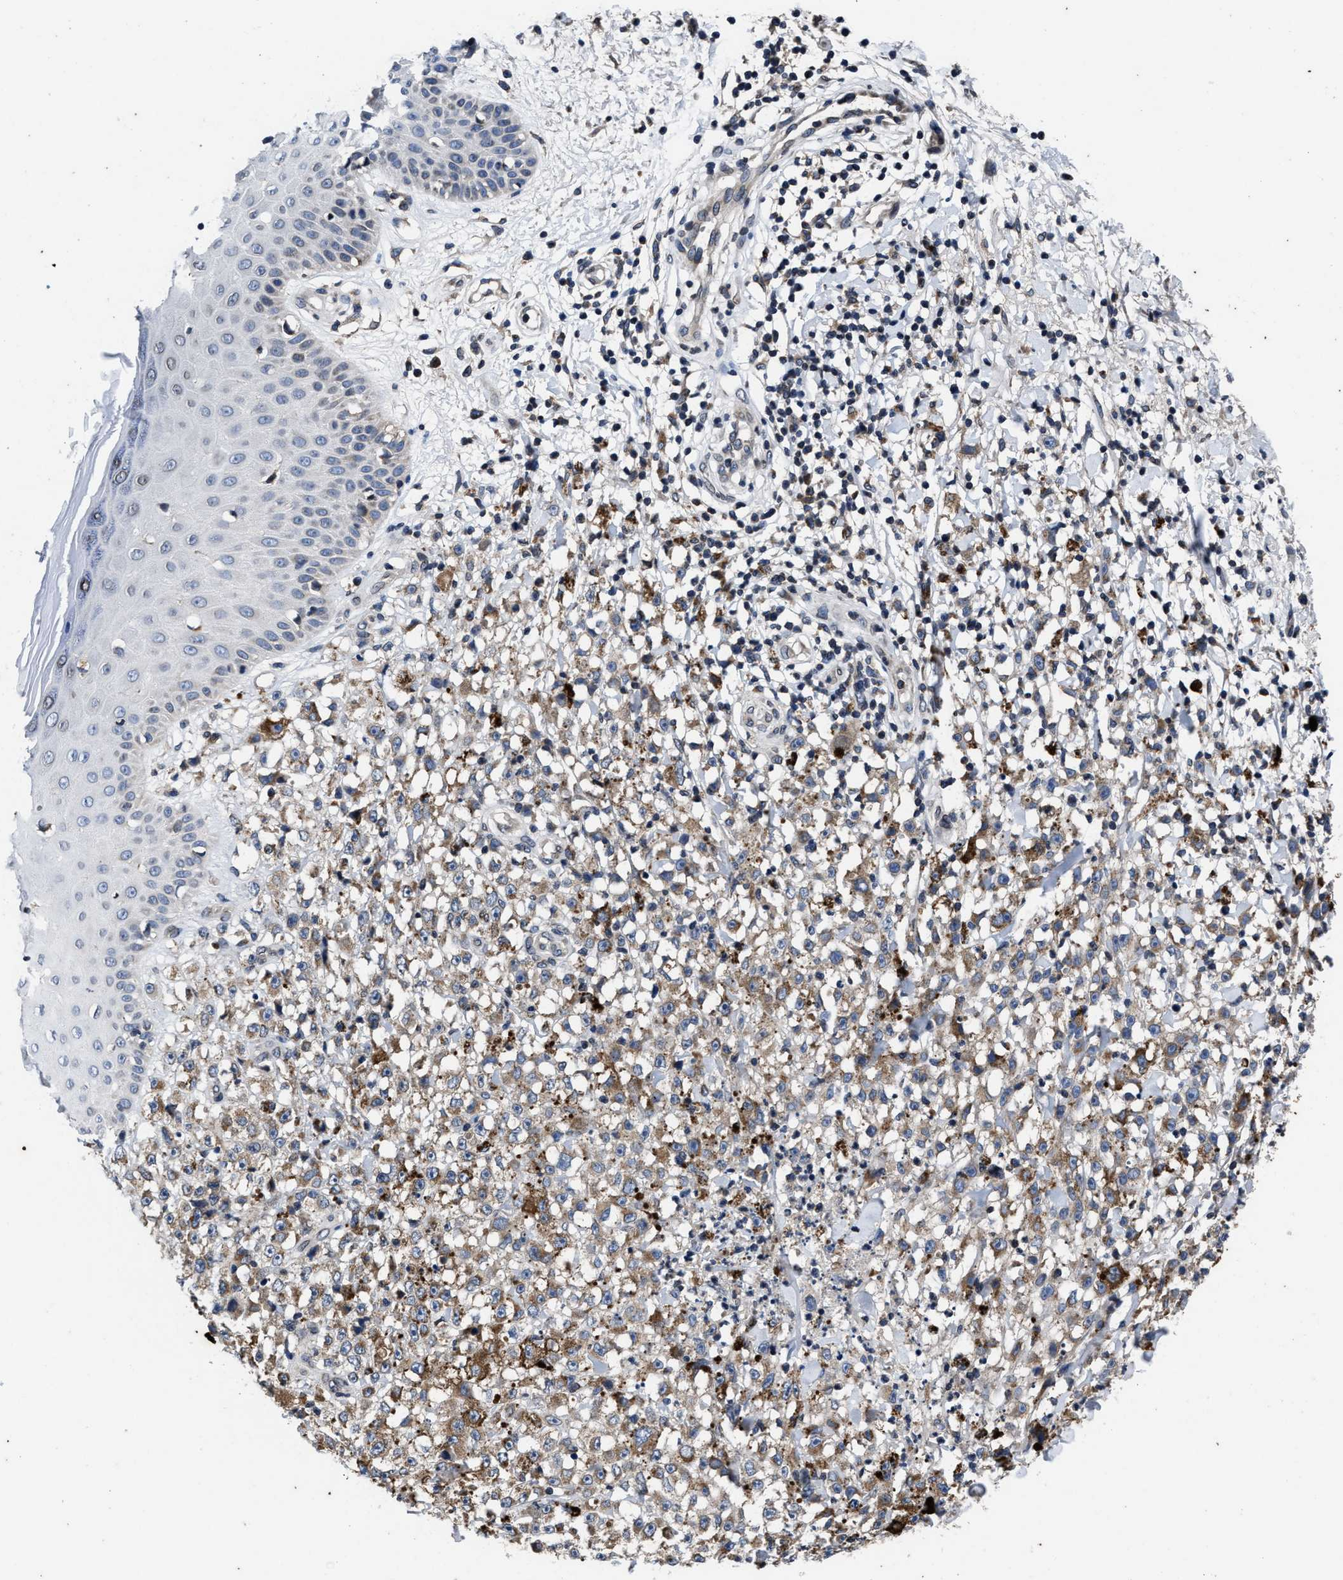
{"staining": {"intensity": "moderate", "quantity": ">75%", "location": "cytoplasmic/membranous"}, "tissue": "melanoma", "cell_type": "Tumor cells", "image_type": "cancer", "snomed": [{"axis": "morphology", "description": "Malignant melanoma, NOS"}, {"axis": "topography", "description": "Skin"}], "caption": "Immunohistochemical staining of human malignant melanoma shows moderate cytoplasmic/membranous protein staining in about >75% of tumor cells. The protein is stained brown, and the nuclei are stained in blue (DAB IHC with brightfield microscopy, high magnification).", "gene": "CACNA1D", "patient": {"sex": "female", "age": 82}}